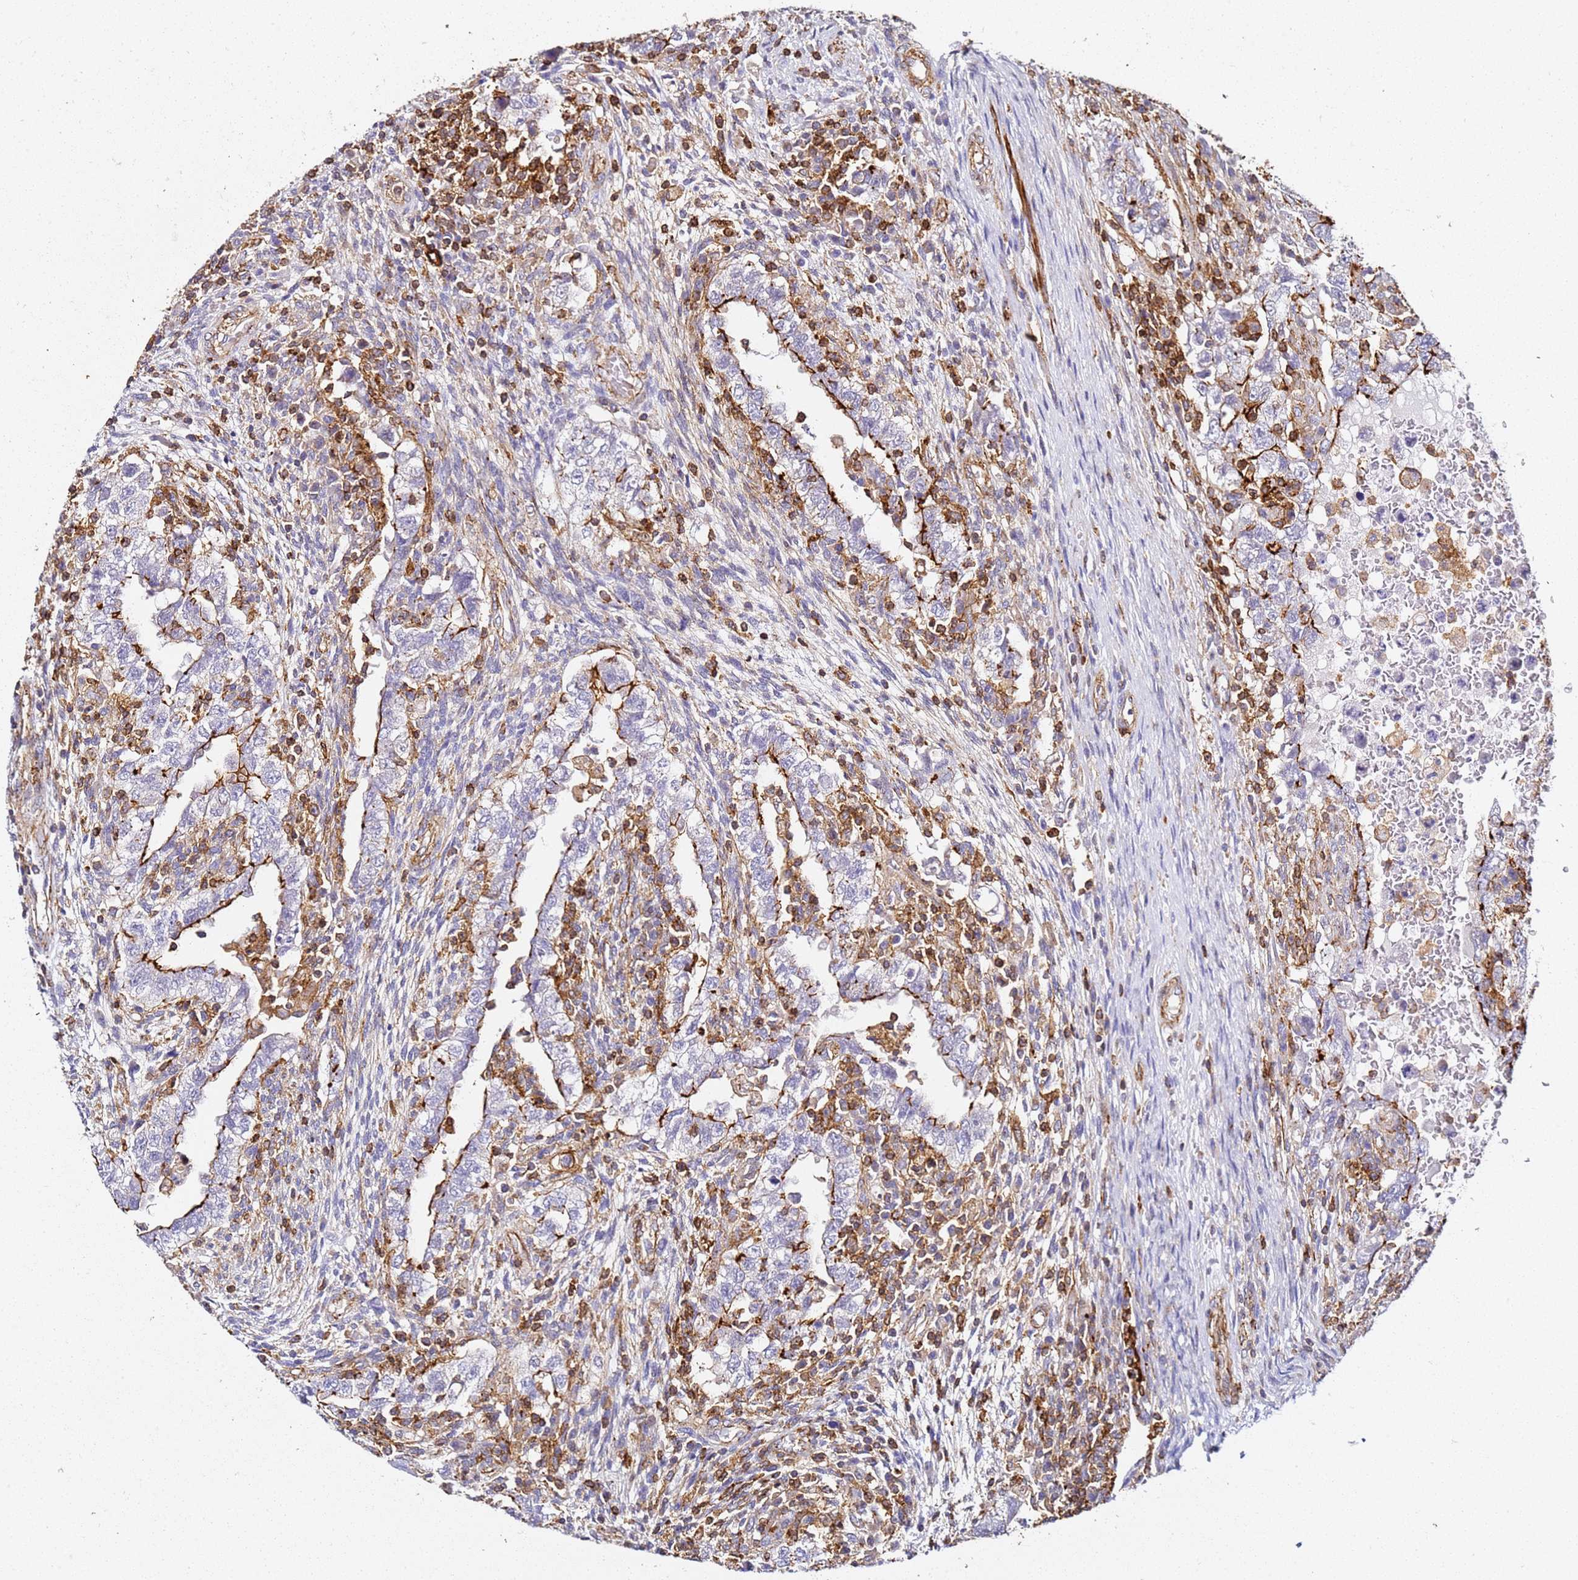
{"staining": {"intensity": "moderate", "quantity": "25%-75%", "location": "cytoplasmic/membranous"}, "tissue": "testis cancer", "cell_type": "Tumor cells", "image_type": "cancer", "snomed": [{"axis": "morphology", "description": "Carcinoma, Embryonal, NOS"}, {"axis": "topography", "description": "Testis"}], "caption": "This is a micrograph of IHC staining of testis cancer (embryonal carcinoma), which shows moderate expression in the cytoplasmic/membranous of tumor cells.", "gene": "ZNF671", "patient": {"sex": "male", "age": 26}}